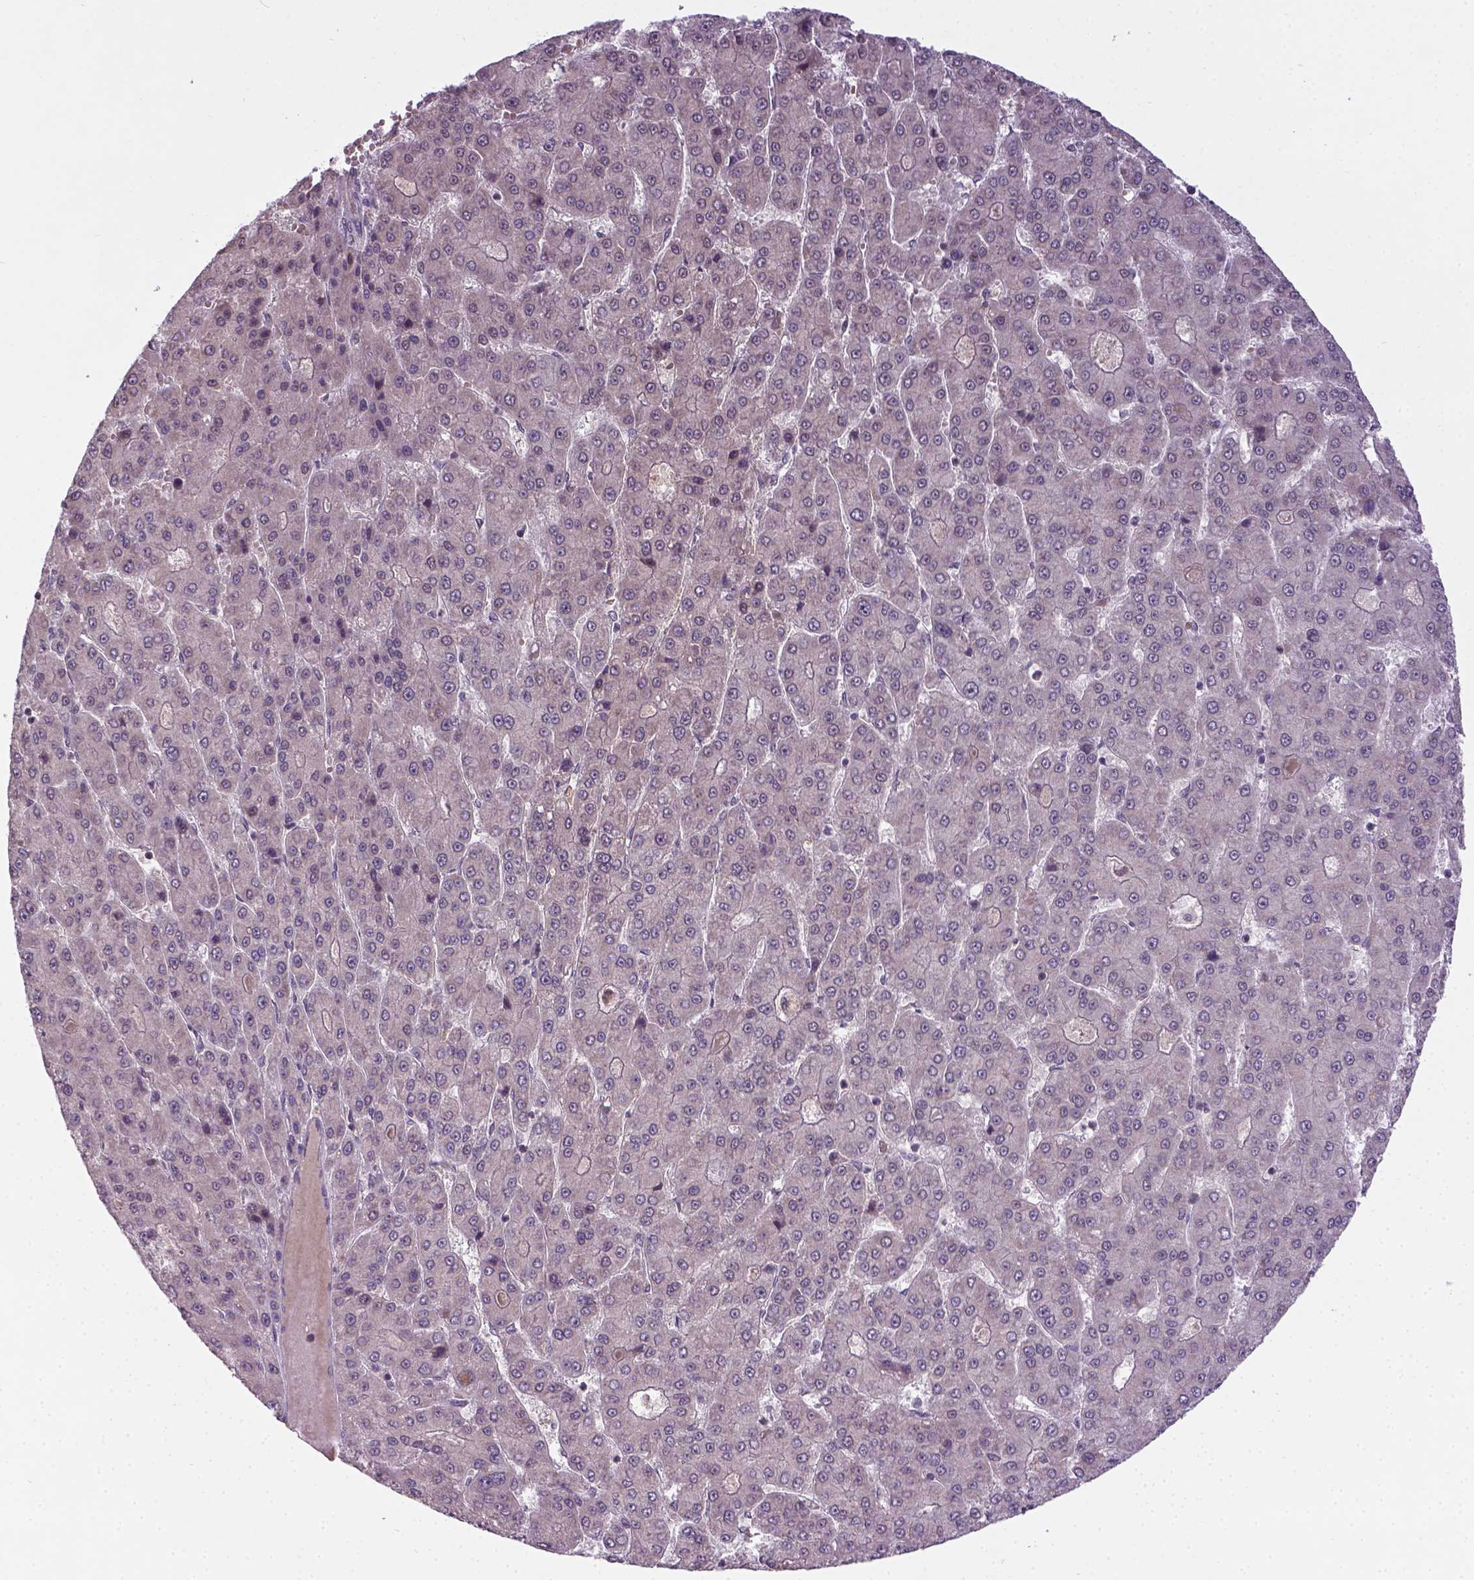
{"staining": {"intensity": "negative", "quantity": "none", "location": "none"}, "tissue": "liver cancer", "cell_type": "Tumor cells", "image_type": "cancer", "snomed": [{"axis": "morphology", "description": "Carcinoma, Hepatocellular, NOS"}, {"axis": "topography", "description": "Liver"}], "caption": "Liver cancer (hepatocellular carcinoma) was stained to show a protein in brown. There is no significant expression in tumor cells.", "gene": "ANKRD54", "patient": {"sex": "male", "age": 70}}